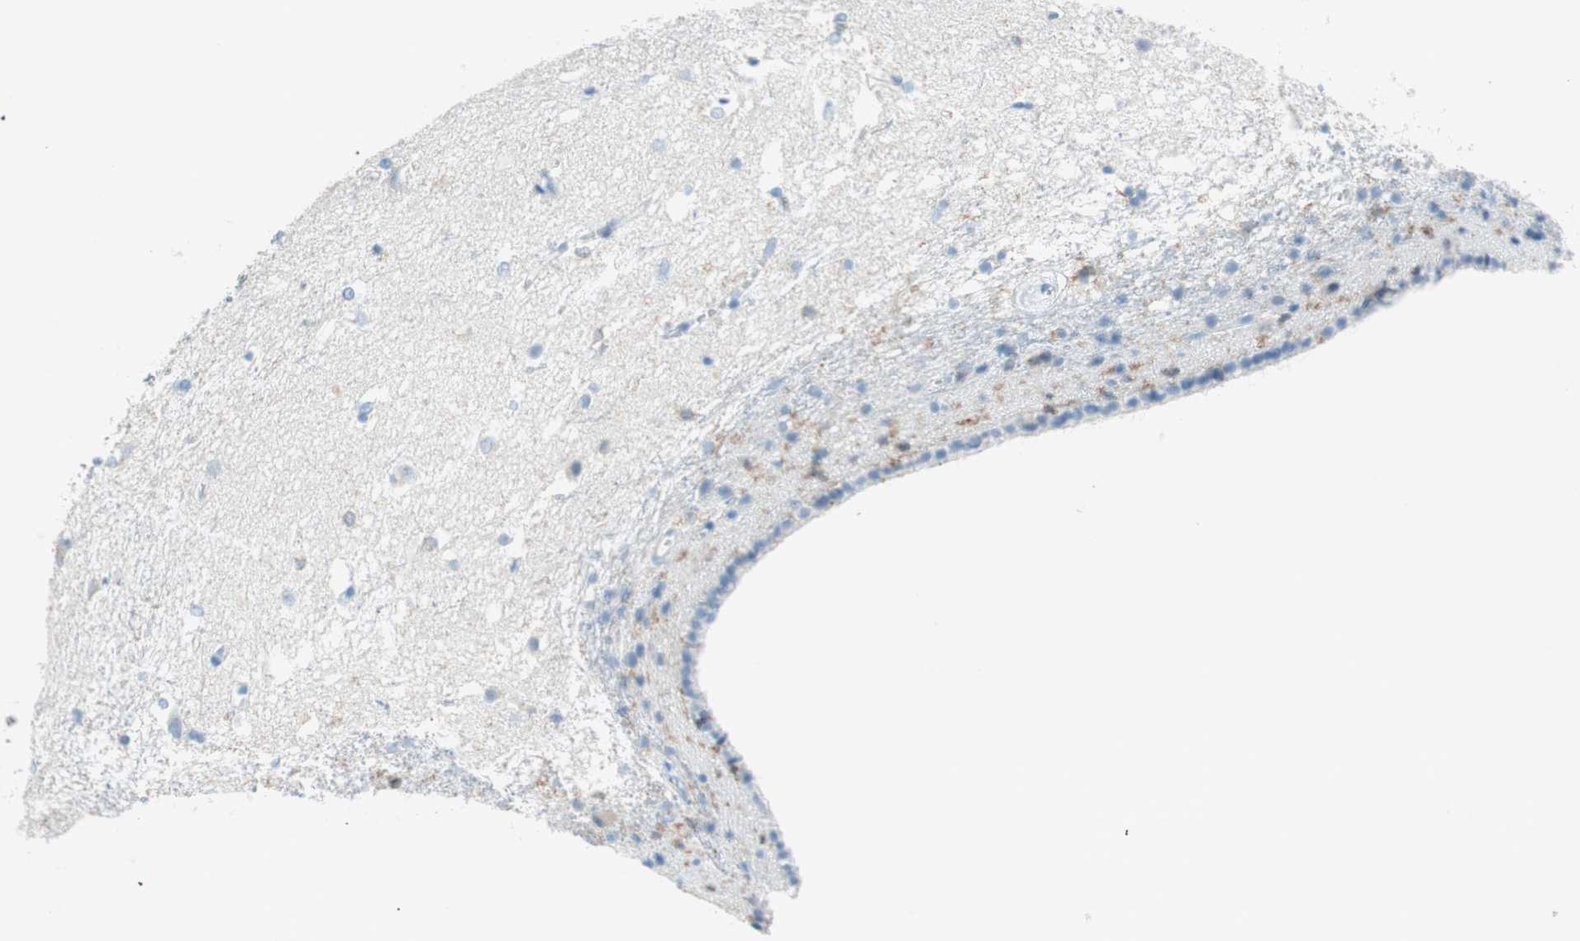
{"staining": {"intensity": "negative", "quantity": "none", "location": "none"}, "tissue": "caudate", "cell_type": "Glial cells", "image_type": "normal", "snomed": [{"axis": "morphology", "description": "Normal tissue, NOS"}, {"axis": "topography", "description": "Lateral ventricle wall"}], "caption": "Immunohistochemical staining of unremarkable human caudate exhibits no significant expression in glial cells. (Stains: DAB (3,3'-diaminobenzidine) IHC with hematoxylin counter stain, Microscopy: brightfield microscopy at high magnification).", "gene": "TNFRSF13C", "patient": {"sex": "female", "age": 19}}